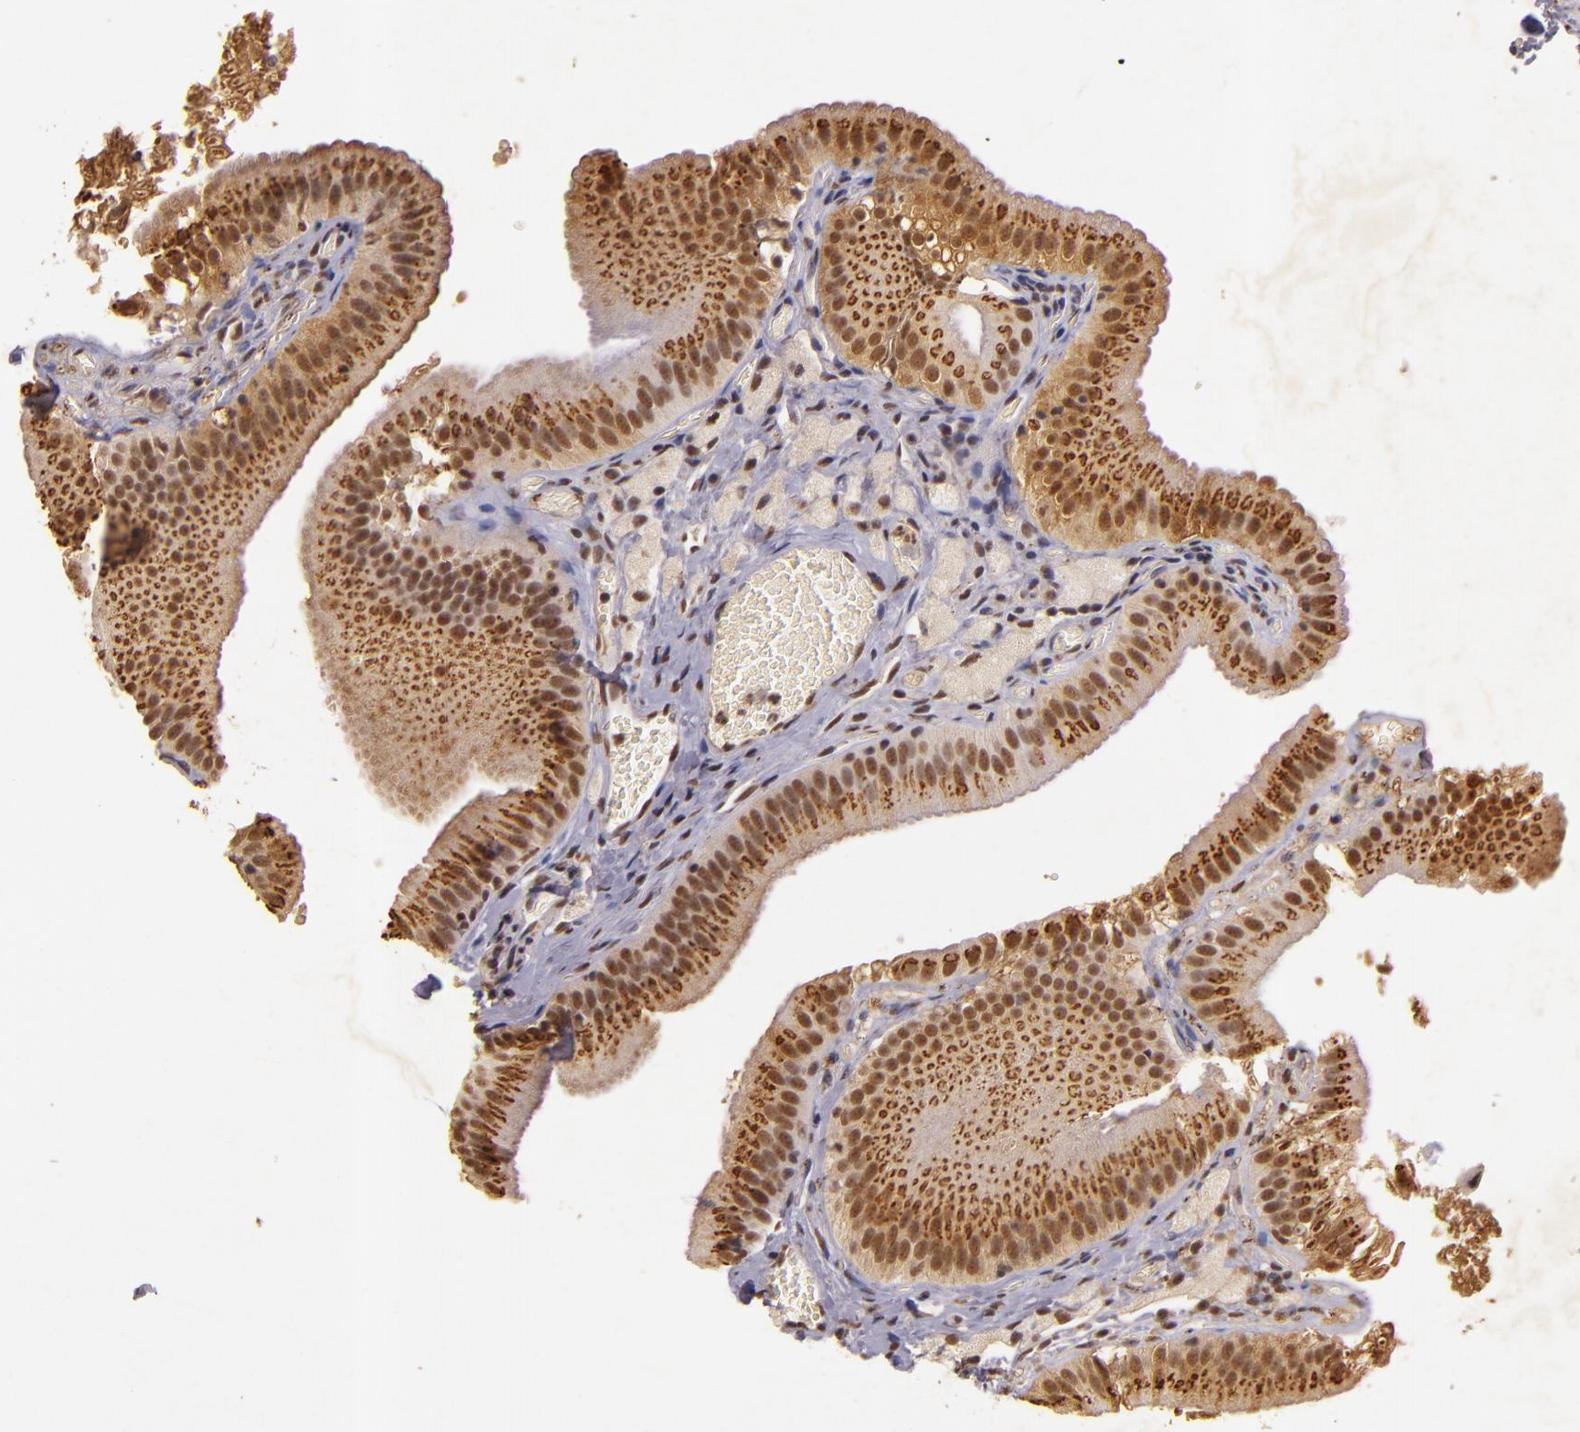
{"staining": {"intensity": "moderate", "quantity": ">75%", "location": "cytoplasmic/membranous,nuclear"}, "tissue": "gallbladder", "cell_type": "Glandular cells", "image_type": "normal", "snomed": [{"axis": "morphology", "description": "Normal tissue, NOS"}, {"axis": "topography", "description": "Gallbladder"}], "caption": "A high-resolution image shows immunohistochemistry staining of normal gallbladder, which reveals moderate cytoplasmic/membranous,nuclear staining in approximately >75% of glandular cells.", "gene": "CBX3", "patient": {"sex": "female", "age": 24}}